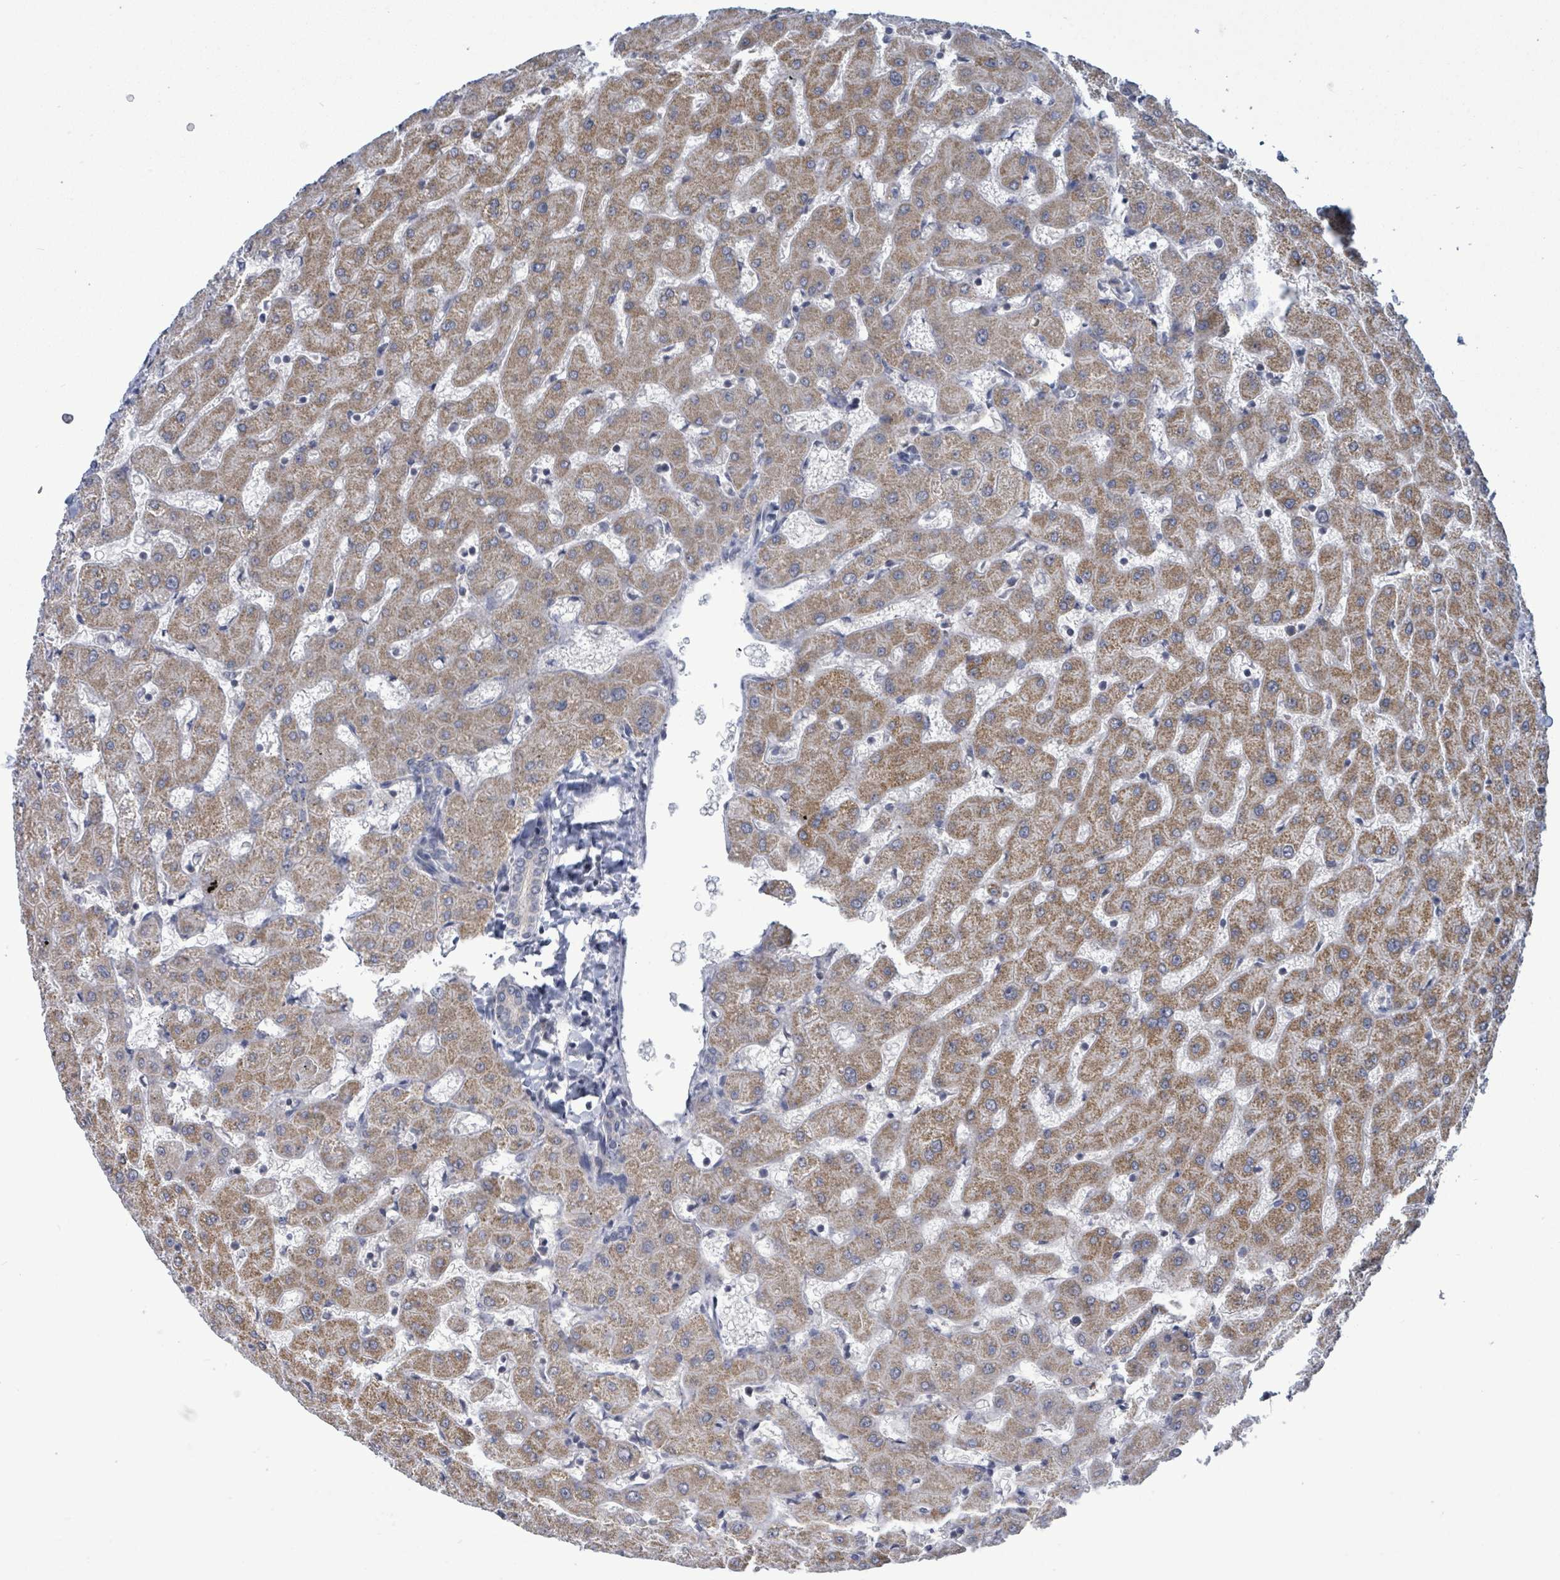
{"staining": {"intensity": "negative", "quantity": "none", "location": "none"}, "tissue": "liver", "cell_type": "Cholangiocytes", "image_type": "normal", "snomed": [{"axis": "morphology", "description": "Normal tissue, NOS"}, {"axis": "topography", "description": "Liver"}], "caption": "This is a photomicrograph of immunohistochemistry staining of unremarkable liver, which shows no expression in cholangiocytes. (DAB immunohistochemistry visualized using brightfield microscopy, high magnification).", "gene": "COQ10B", "patient": {"sex": "female", "age": 63}}